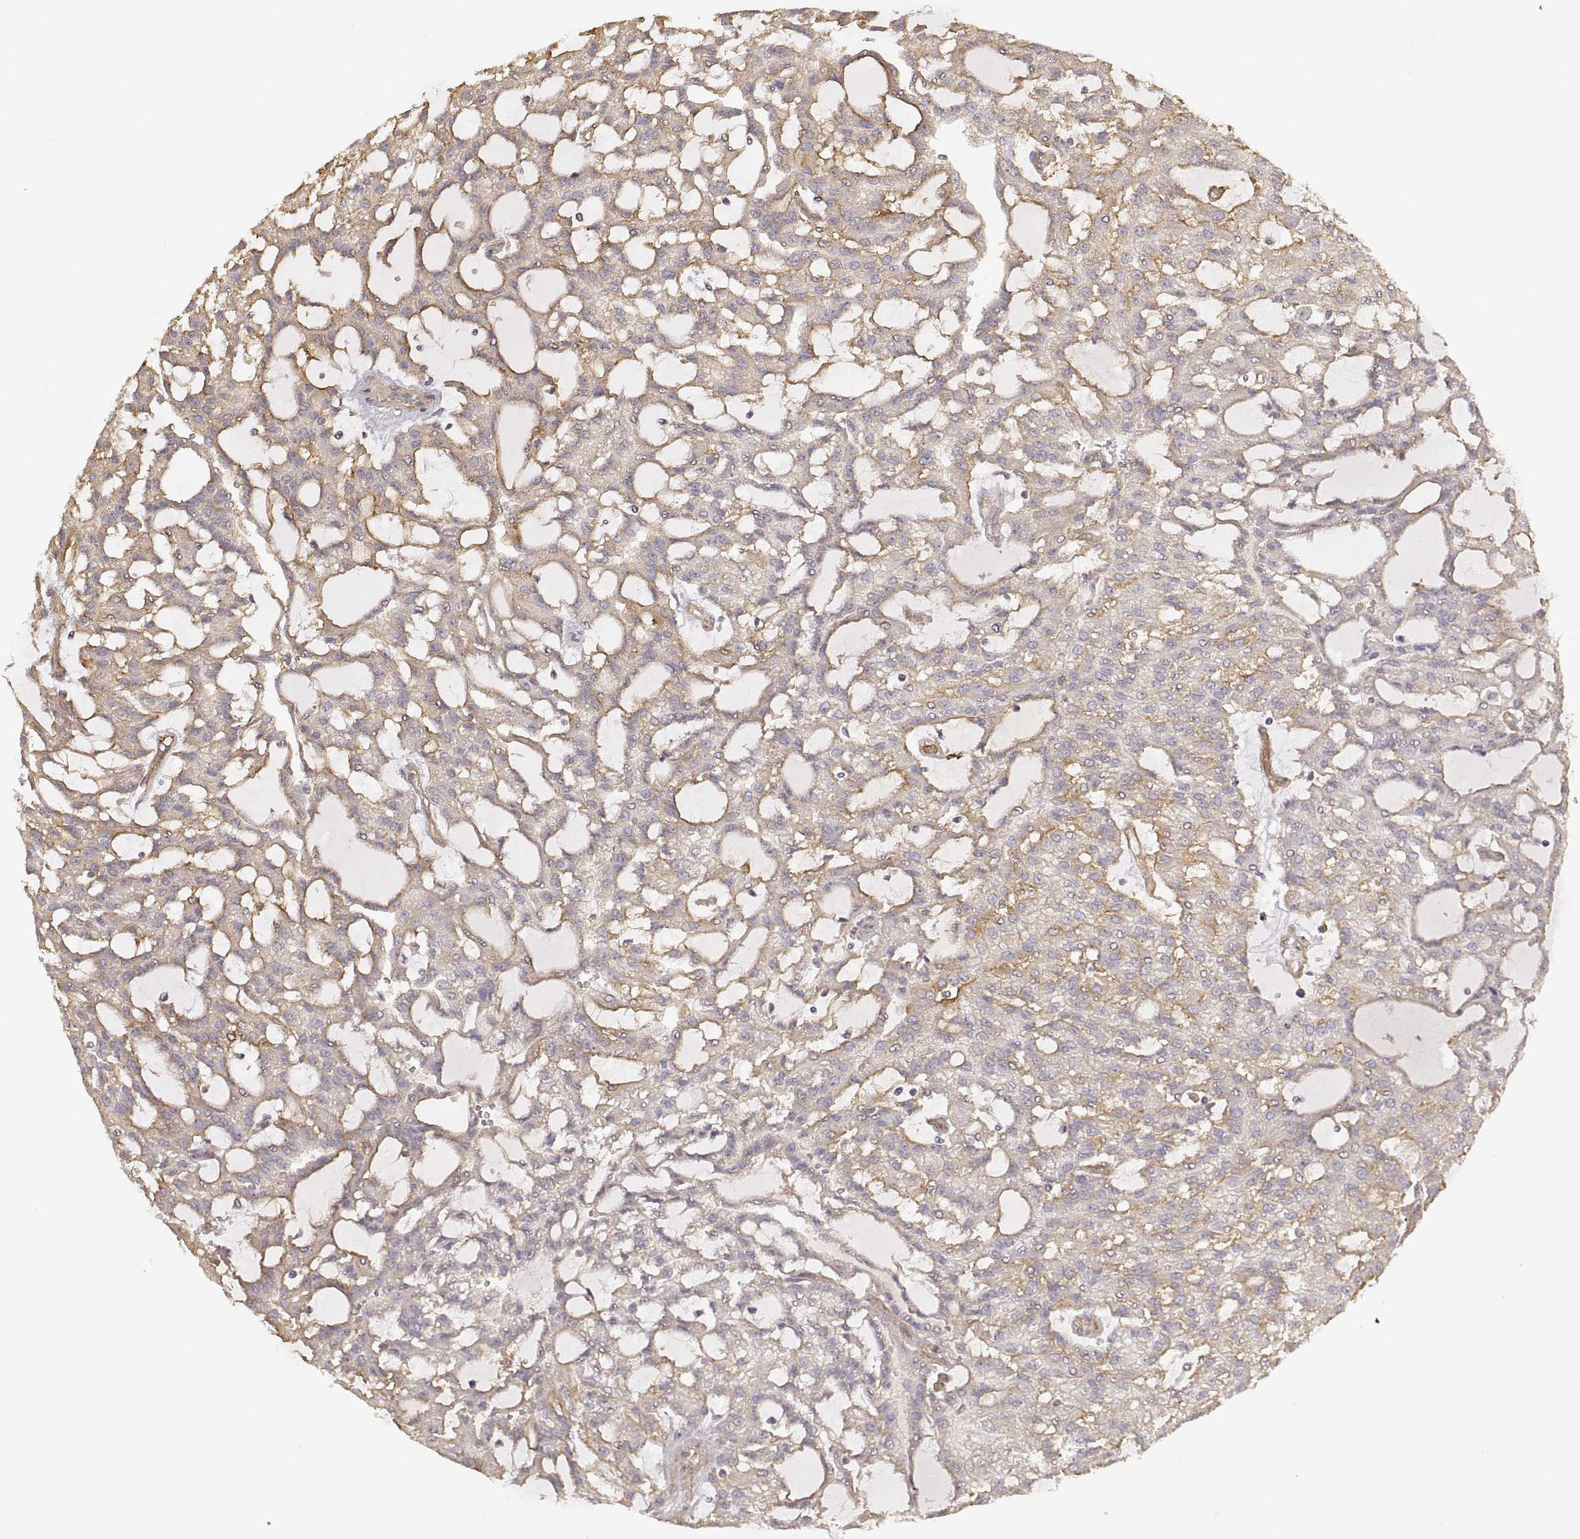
{"staining": {"intensity": "moderate", "quantity": "<25%", "location": "cytoplasmic/membranous"}, "tissue": "renal cancer", "cell_type": "Tumor cells", "image_type": "cancer", "snomed": [{"axis": "morphology", "description": "Adenocarcinoma, NOS"}, {"axis": "topography", "description": "Kidney"}], "caption": "This is an image of IHC staining of renal cancer (adenocarcinoma), which shows moderate staining in the cytoplasmic/membranous of tumor cells.", "gene": "LAMA4", "patient": {"sex": "male", "age": 63}}